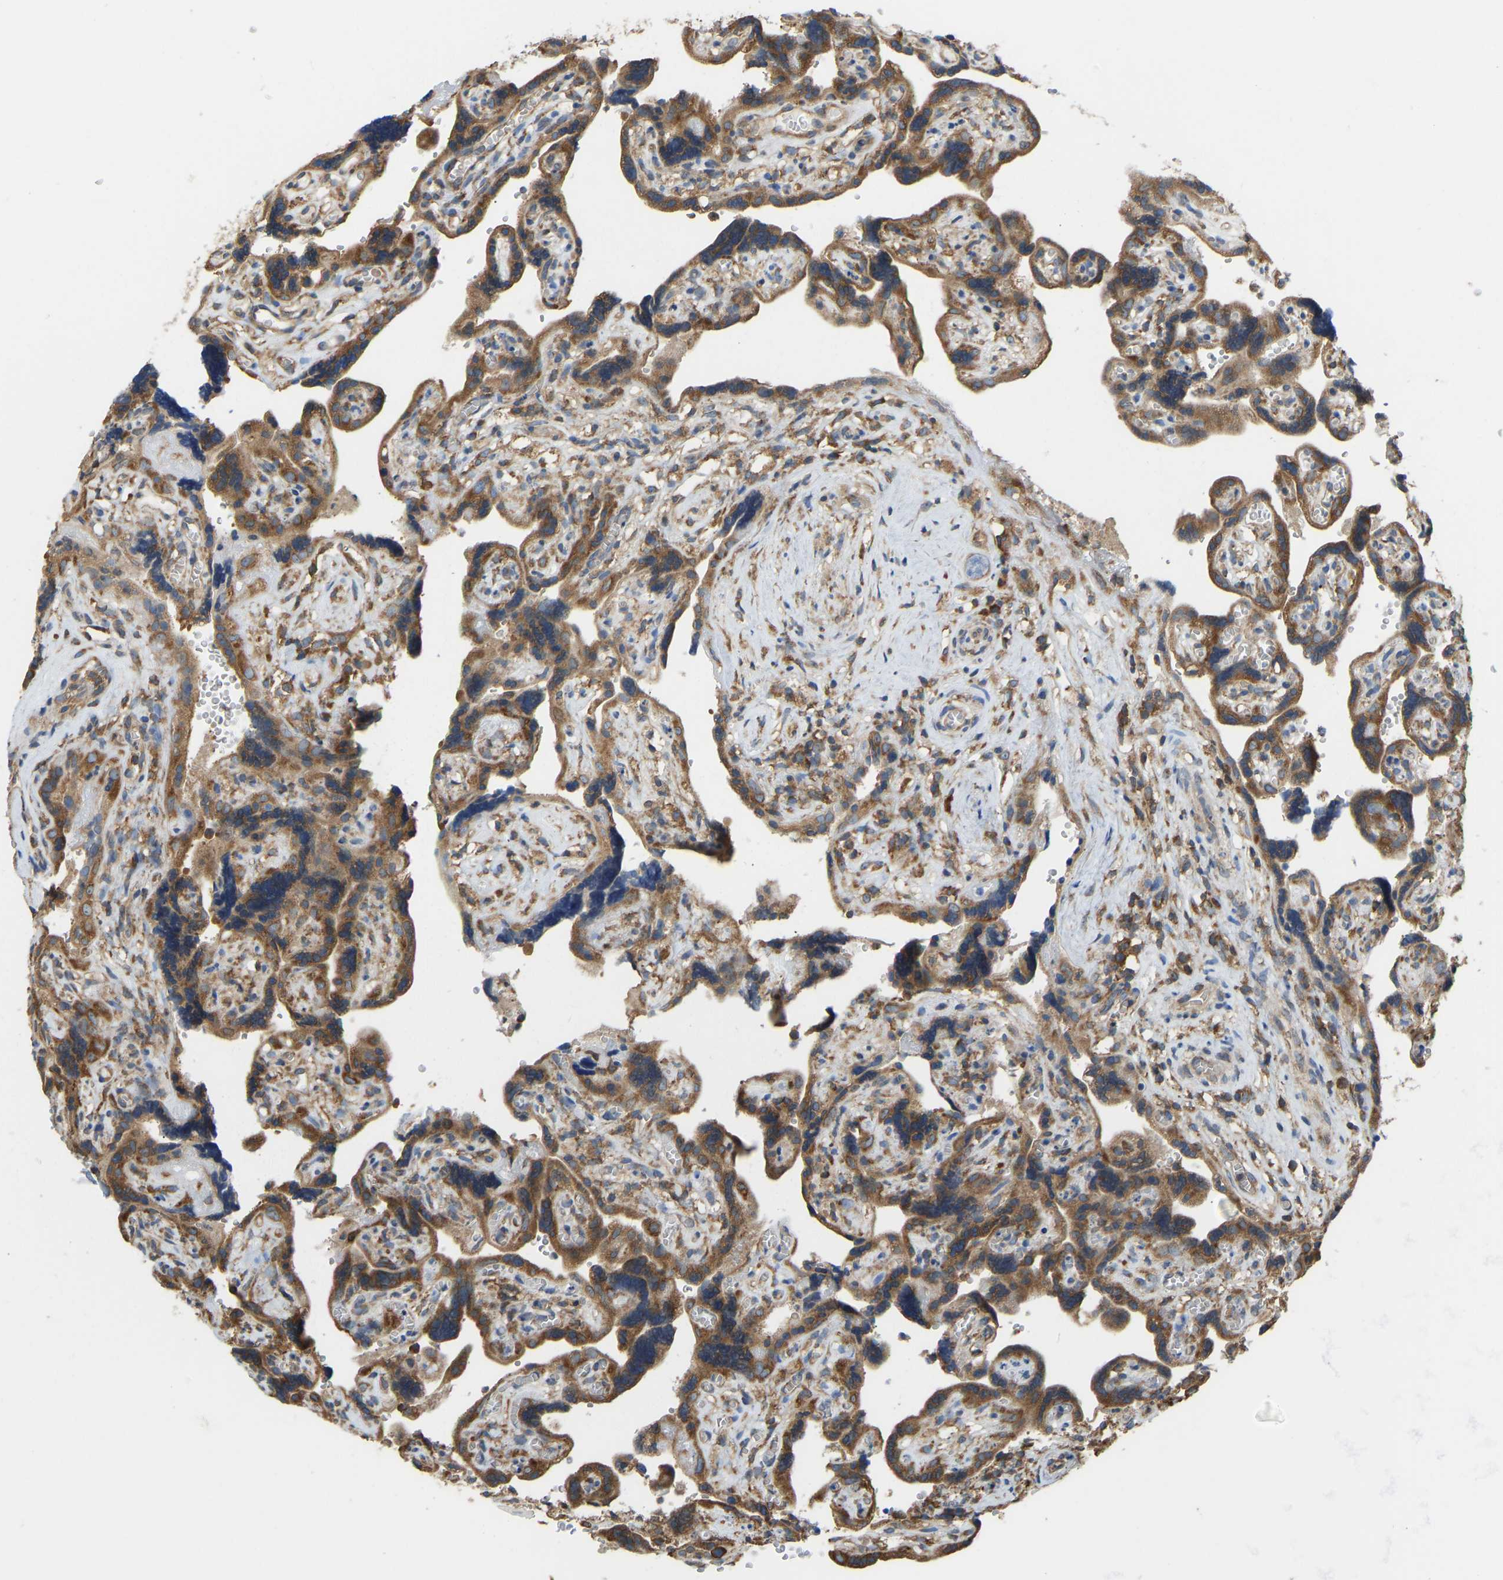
{"staining": {"intensity": "moderate", "quantity": ">75%", "location": "cytoplasmic/membranous"}, "tissue": "placenta", "cell_type": "Decidual cells", "image_type": "normal", "snomed": [{"axis": "morphology", "description": "Normal tissue, NOS"}, {"axis": "topography", "description": "Placenta"}], "caption": "Immunohistochemistry of normal human placenta displays medium levels of moderate cytoplasmic/membranous staining in about >75% of decidual cells.", "gene": "RPS6KB2", "patient": {"sex": "female", "age": 30}}